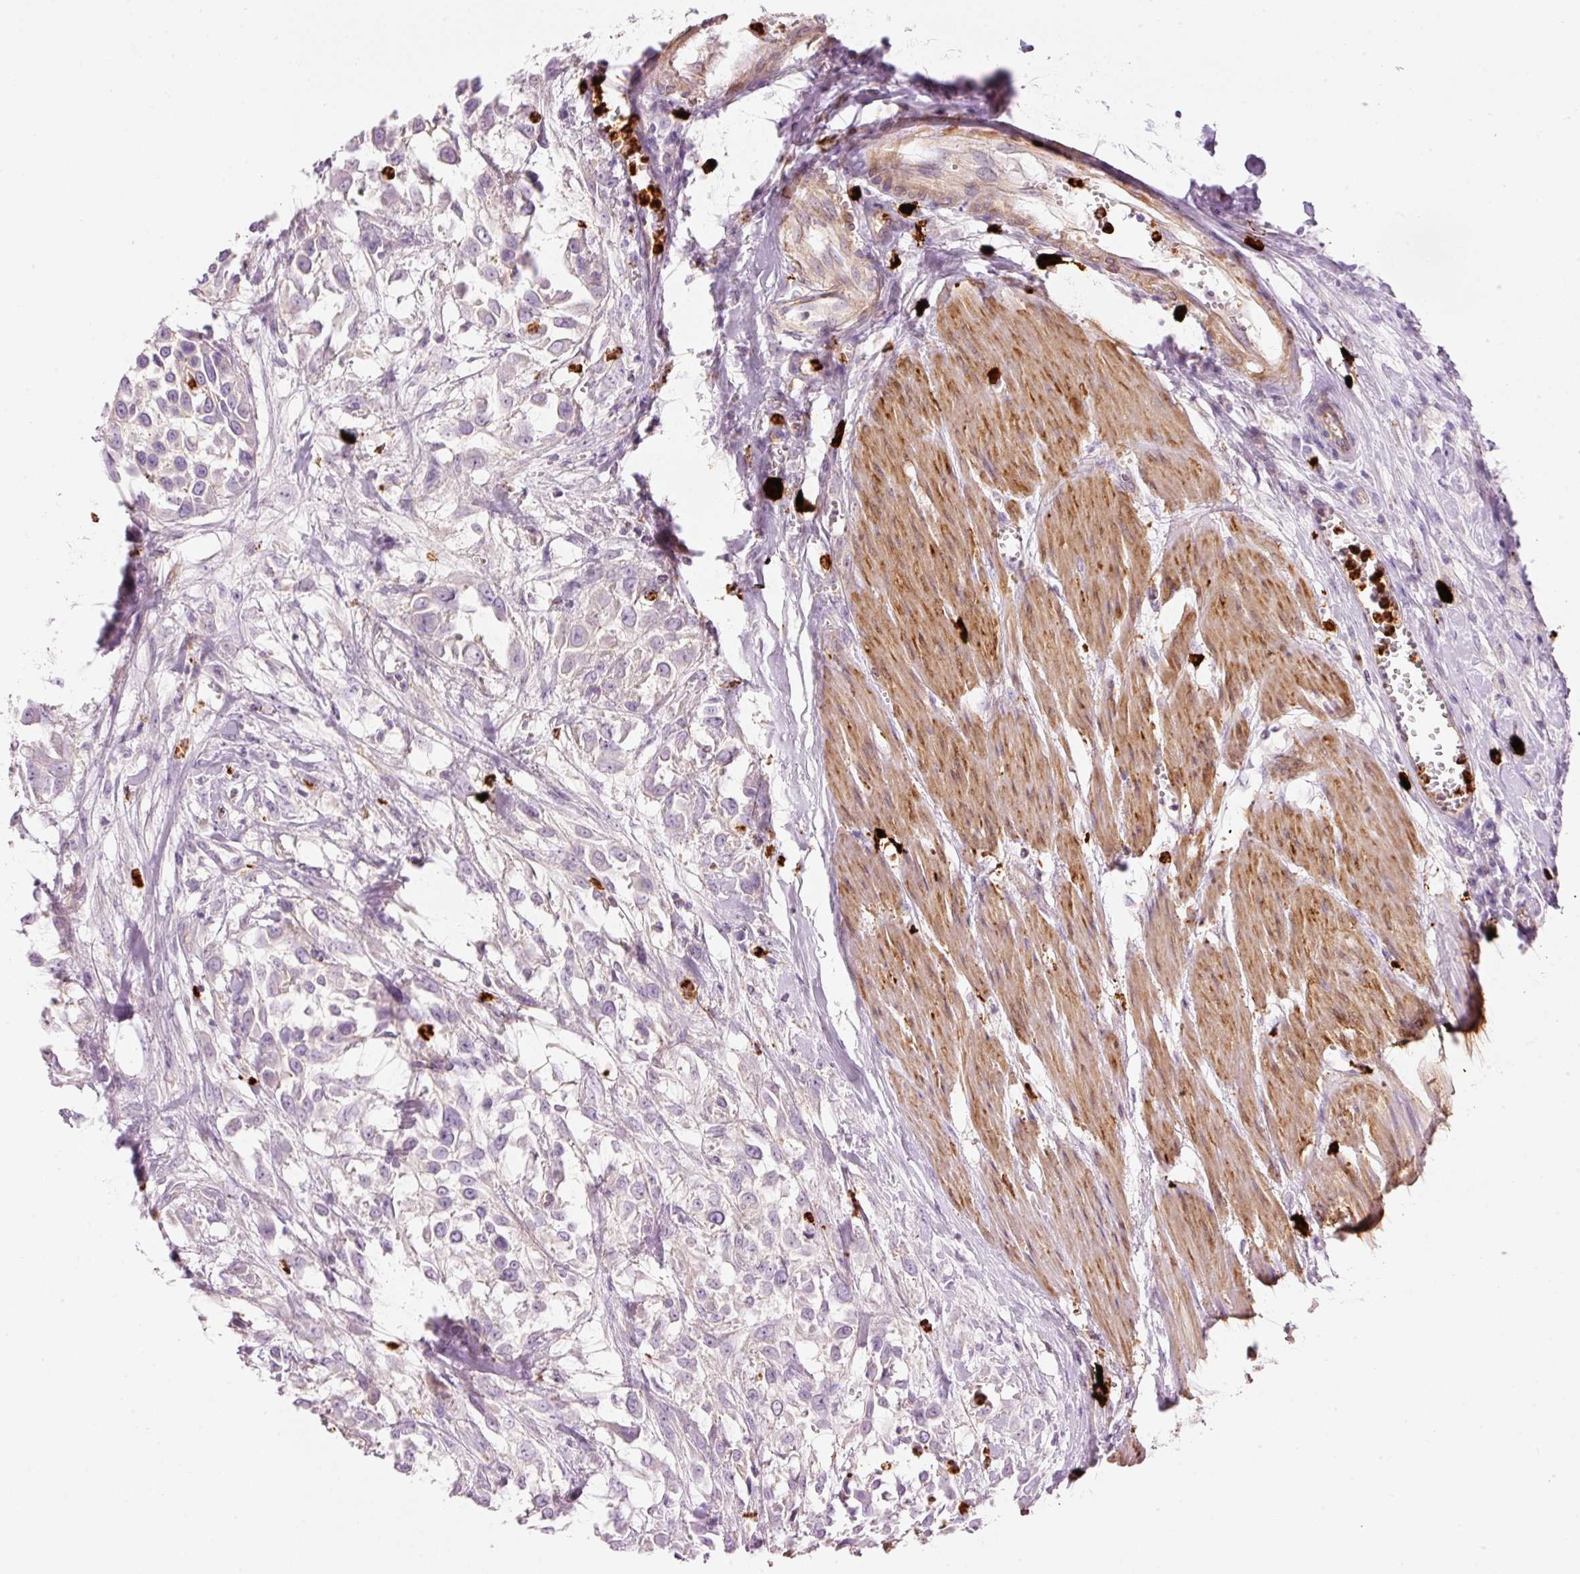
{"staining": {"intensity": "negative", "quantity": "none", "location": "none"}, "tissue": "urothelial cancer", "cell_type": "Tumor cells", "image_type": "cancer", "snomed": [{"axis": "morphology", "description": "Urothelial carcinoma, High grade"}, {"axis": "topography", "description": "Urinary bladder"}], "caption": "Tumor cells are negative for brown protein staining in urothelial cancer. Nuclei are stained in blue.", "gene": "MAP3K3", "patient": {"sex": "male", "age": 57}}